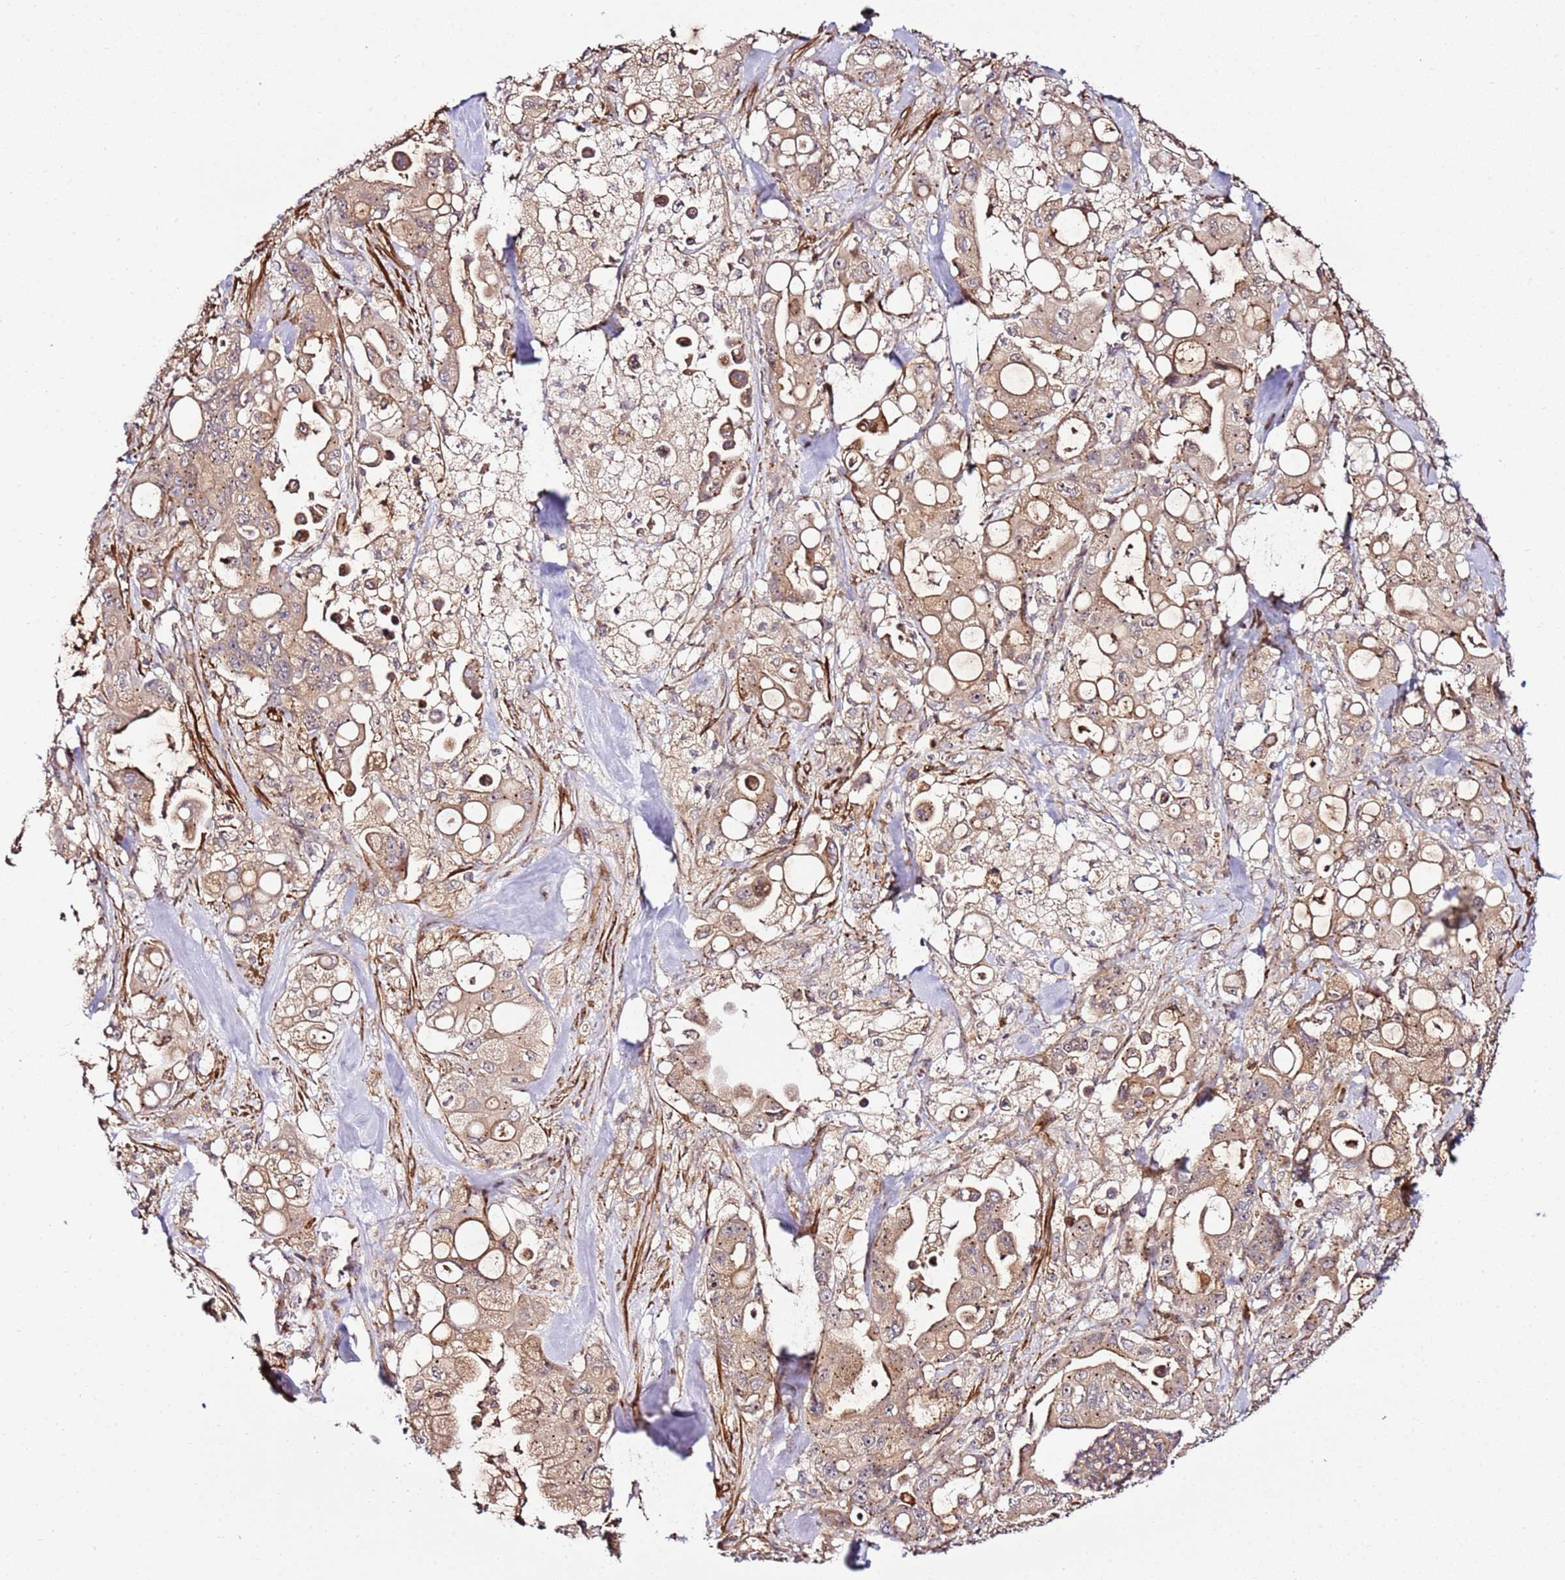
{"staining": {"intensity": "moderate", "quantity": ">75%", "location": "cytoplasmic/membranous"}, "tissue": "pancreatic cancer", "cell_type": "Tumor cells", "image_type": "cancer", "snomed": [{"axis": "morphology", "description": "Adenocarcinoma, NOS"}, {"axis": "topography", "description": "Pancreas"}], "caption": "This micrograph demonstrates pancreatic cancer stained with IHC to label a protein in brown. The cytoplasmic/membranous of tumor cells show moderate positivity for the protein. Nuclei are counter-stained blue.", "gene": "PVRIG", "patient": {"sex": "male", "age": 68}}